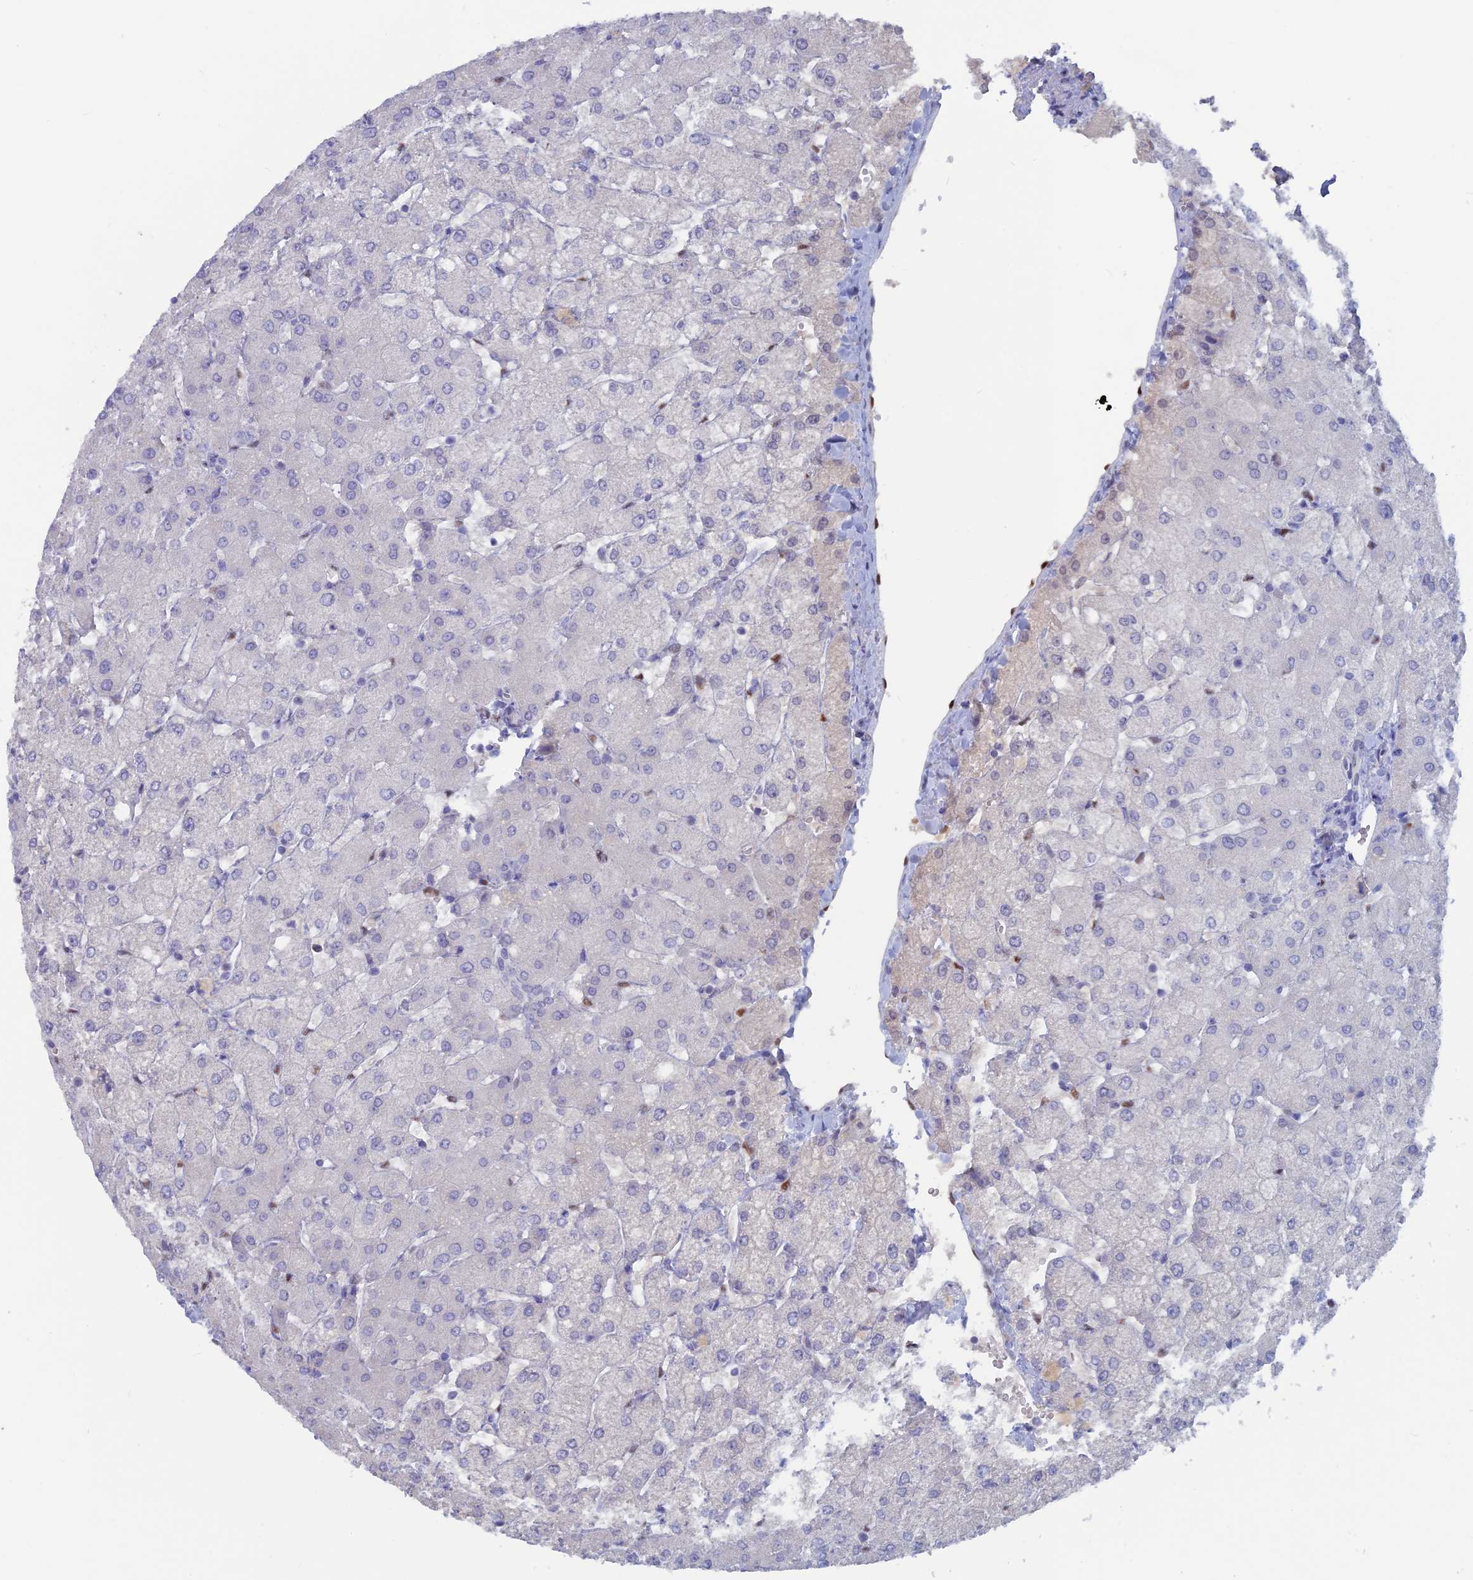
{"staining": {"intensity": "negative", "quantity": "none", "location": "none"}, "tissue": "liver", "cell_type": "Cholangiocytes", "image_type": "normal", "snomed": [{"axis": "morphology", "description": "Normal tissue, NOS"}, {"axis": "topography", "description": "Liver"}], "caption": "An immunohistochemistry (IHC) micrograph of normal liver is shown. There is no staining in cholangiocytes of liver.", "gene": "NOL4L", "patient": {"sex": "female", "age": 54}}